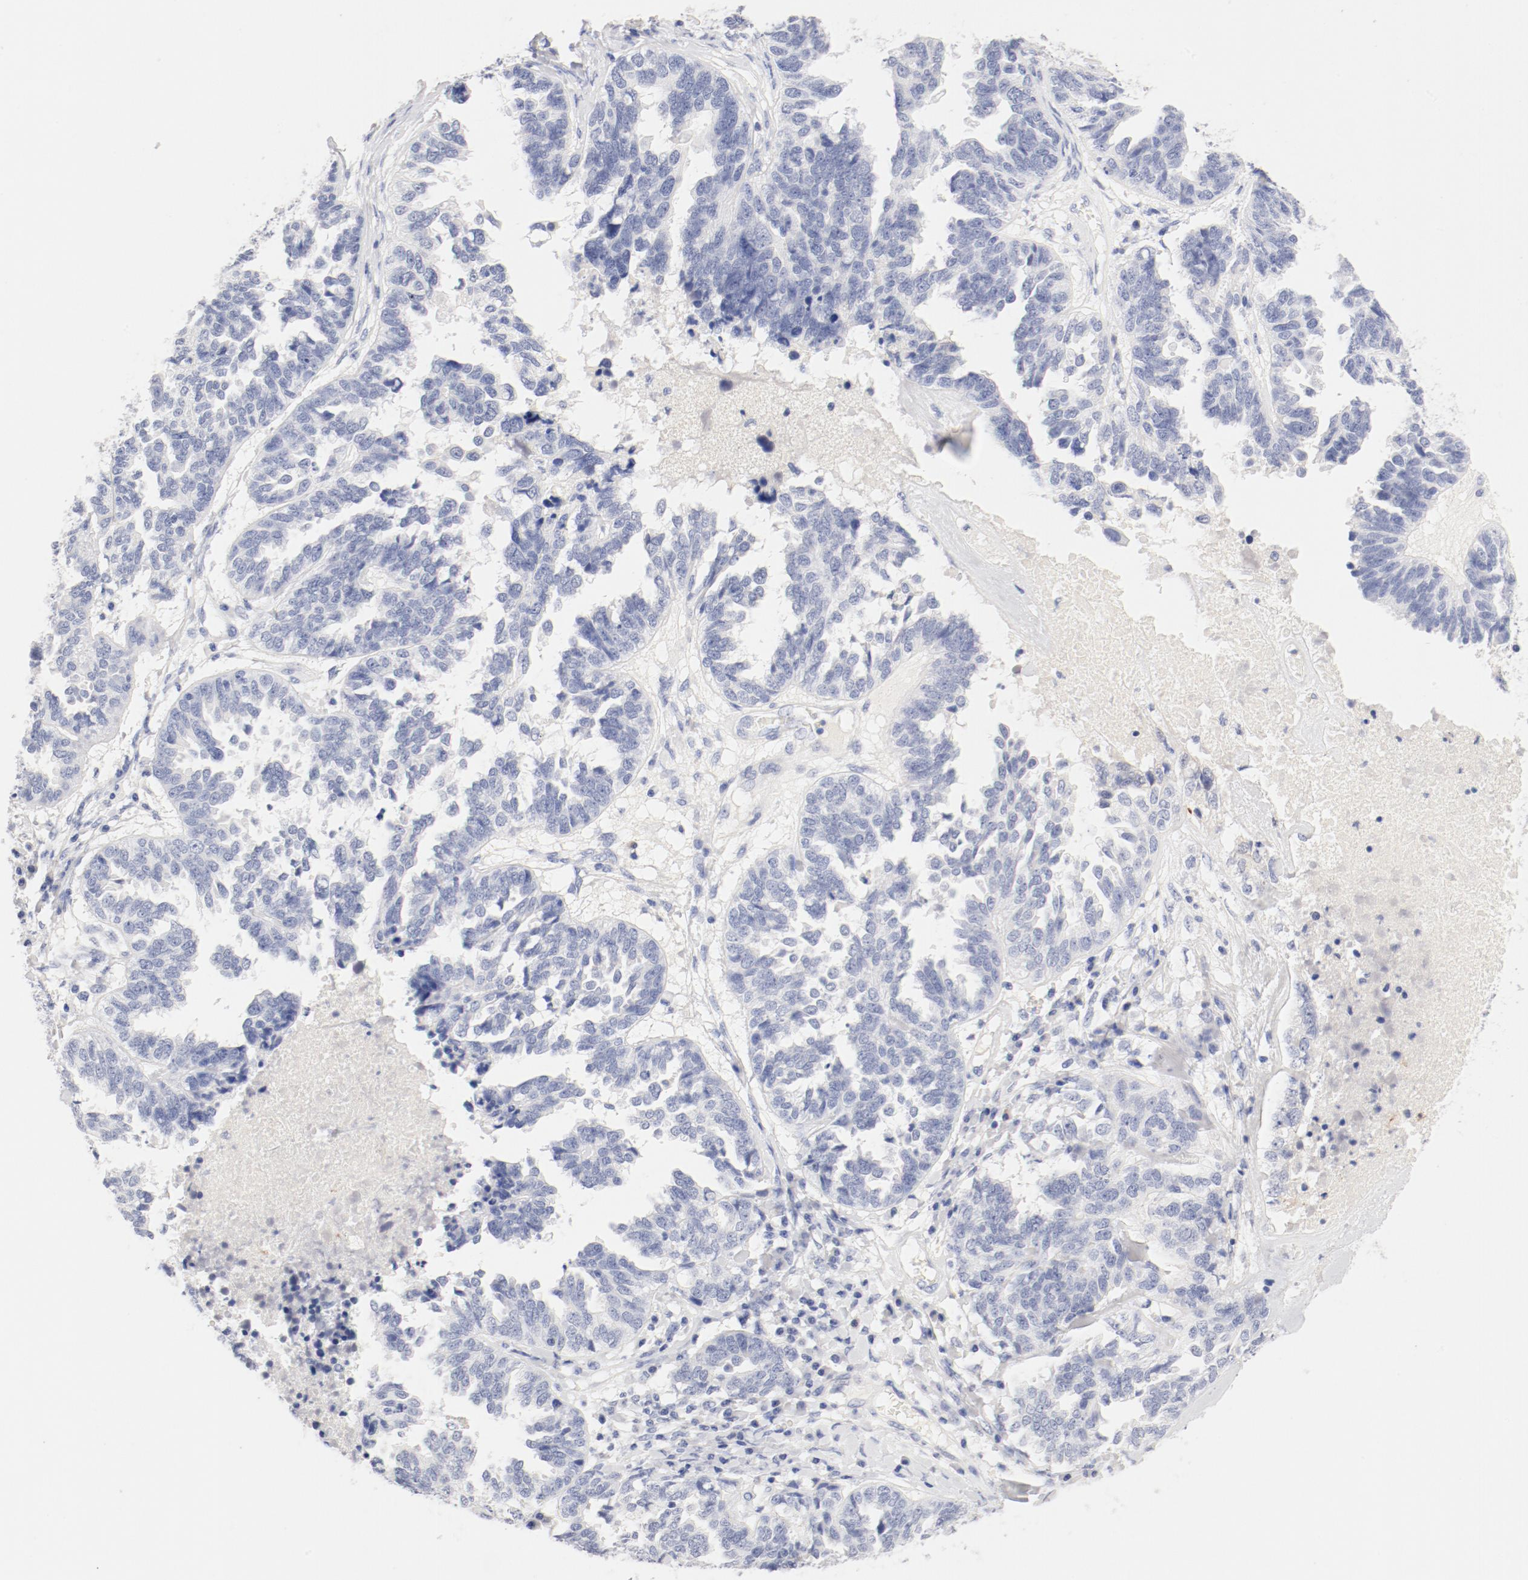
{"staining": {"intensity": "negative", "quantity": "none", "location": "none"}, "tissue": "ovarian cancer", "cell_type": "Tumor cells", "image_type": "cancer", "snomed": [{"axis": "morphology", "description": "Cystadenocarcinoma, serous, NOS"}, {"axis": "topography", "description": "Ovary"}], "caption": "A high-resolution histopathology image shows immunohistochemistry staining of ovarian serous cystadenocarcinoma, which reveals no significant staining in tumor cells. (IHC, brightfield microscopy, high magnification).", "gene": "HOMER1", "patient": {"sex": "female", "age": 82}}